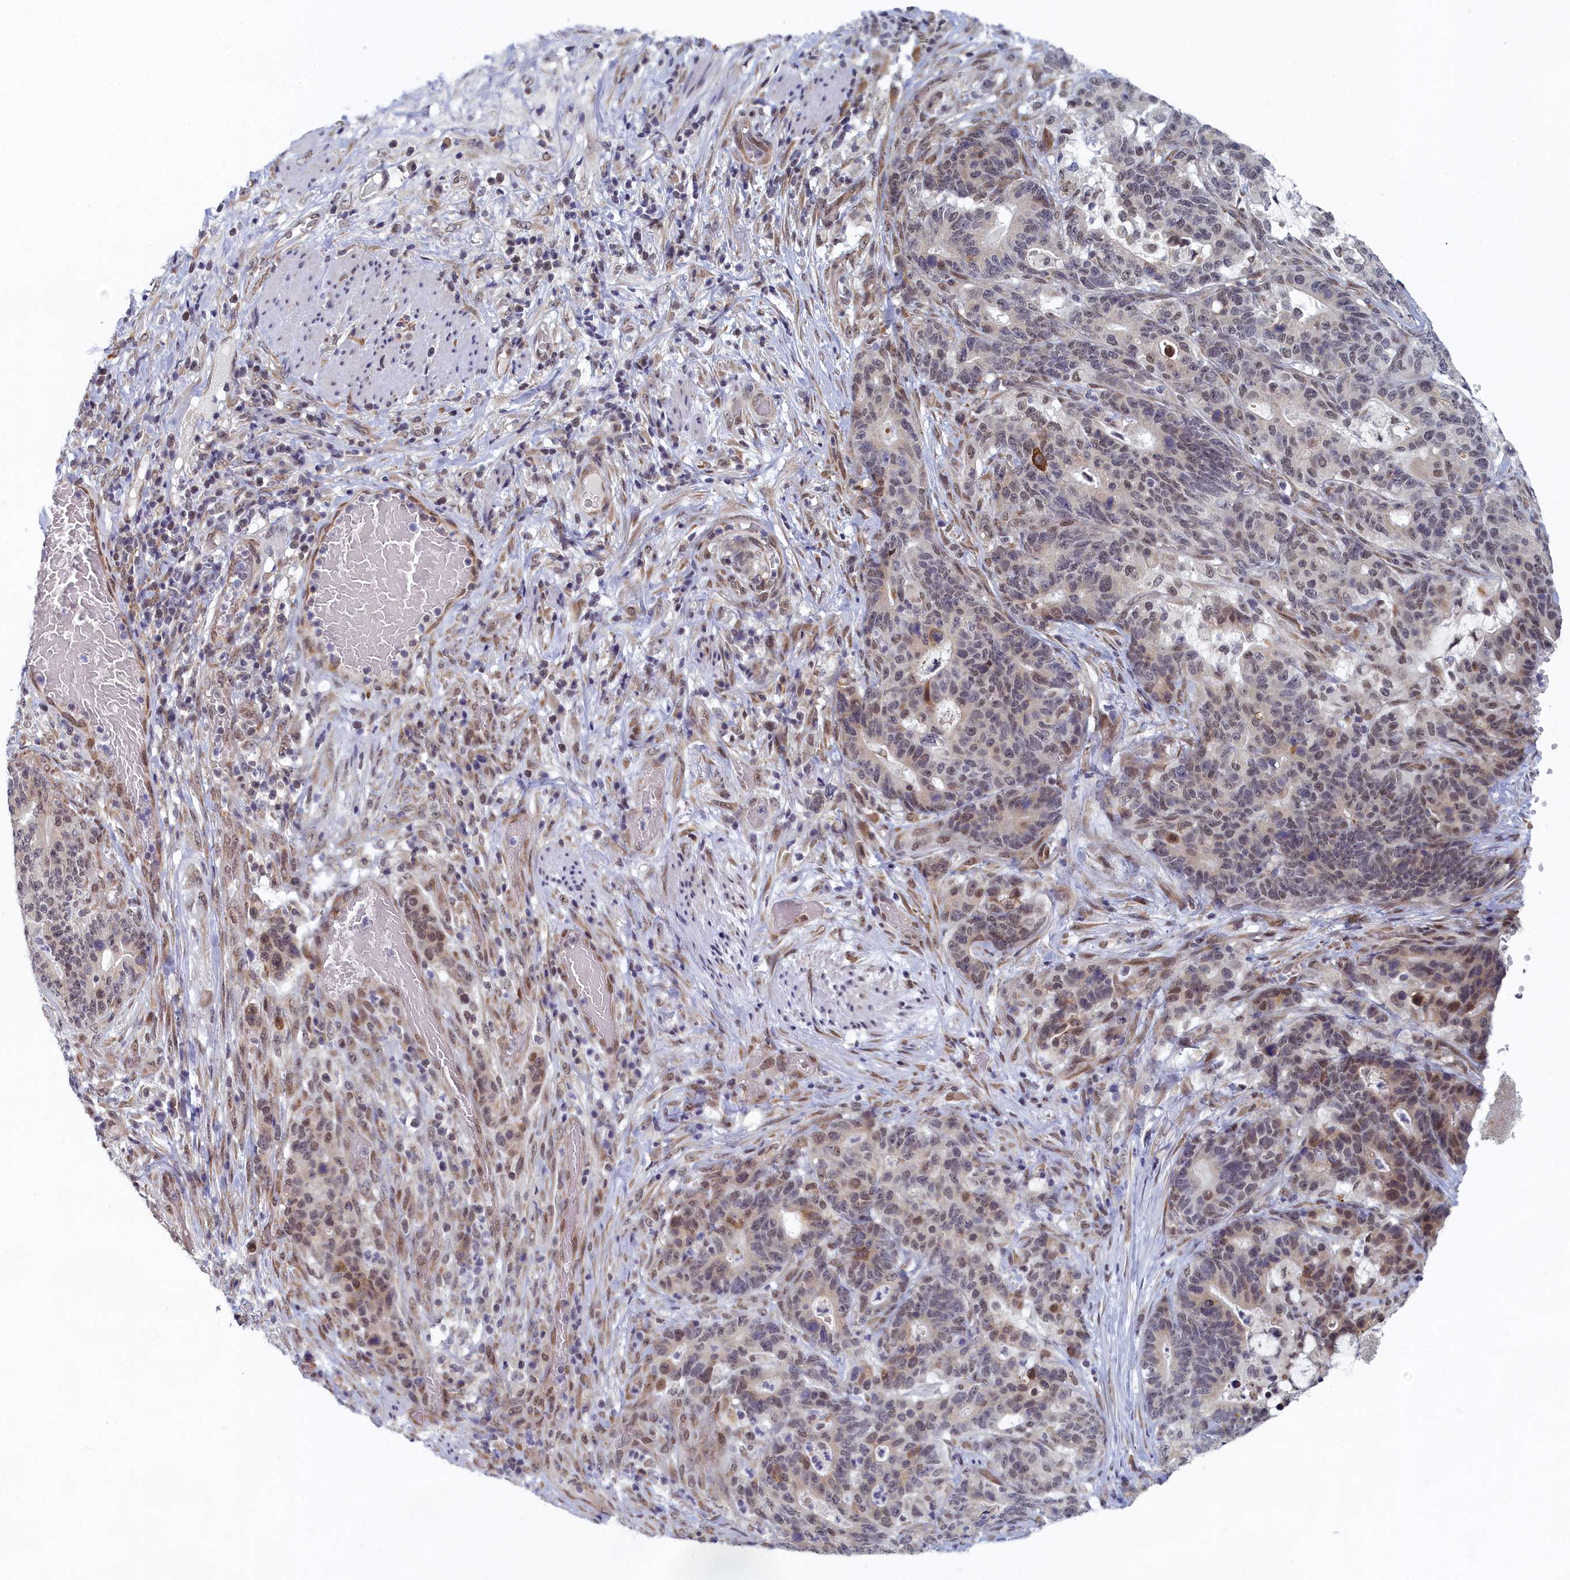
{"staining": {"intensity": "negative", "quantity": "none", "location": "none"}, "tissue": "stomach cancer", "cell_type": "Tumor cells", "image_type": "cancer", "snomed": [{"axis": "morphology", "description": "Normal tissue, NOS"}, {"axis": "morphology", "description": "Adenocarcinoma, NOS"}, {"axis": "topography", "description": "Stomach"}], "caption": "A photomicrograph of human stomach cancer (adenocarcinoma) is negative for staining in tumor cells.", "gene": "DNAJC17", "patient": {"sex": "female", "age": 64}}